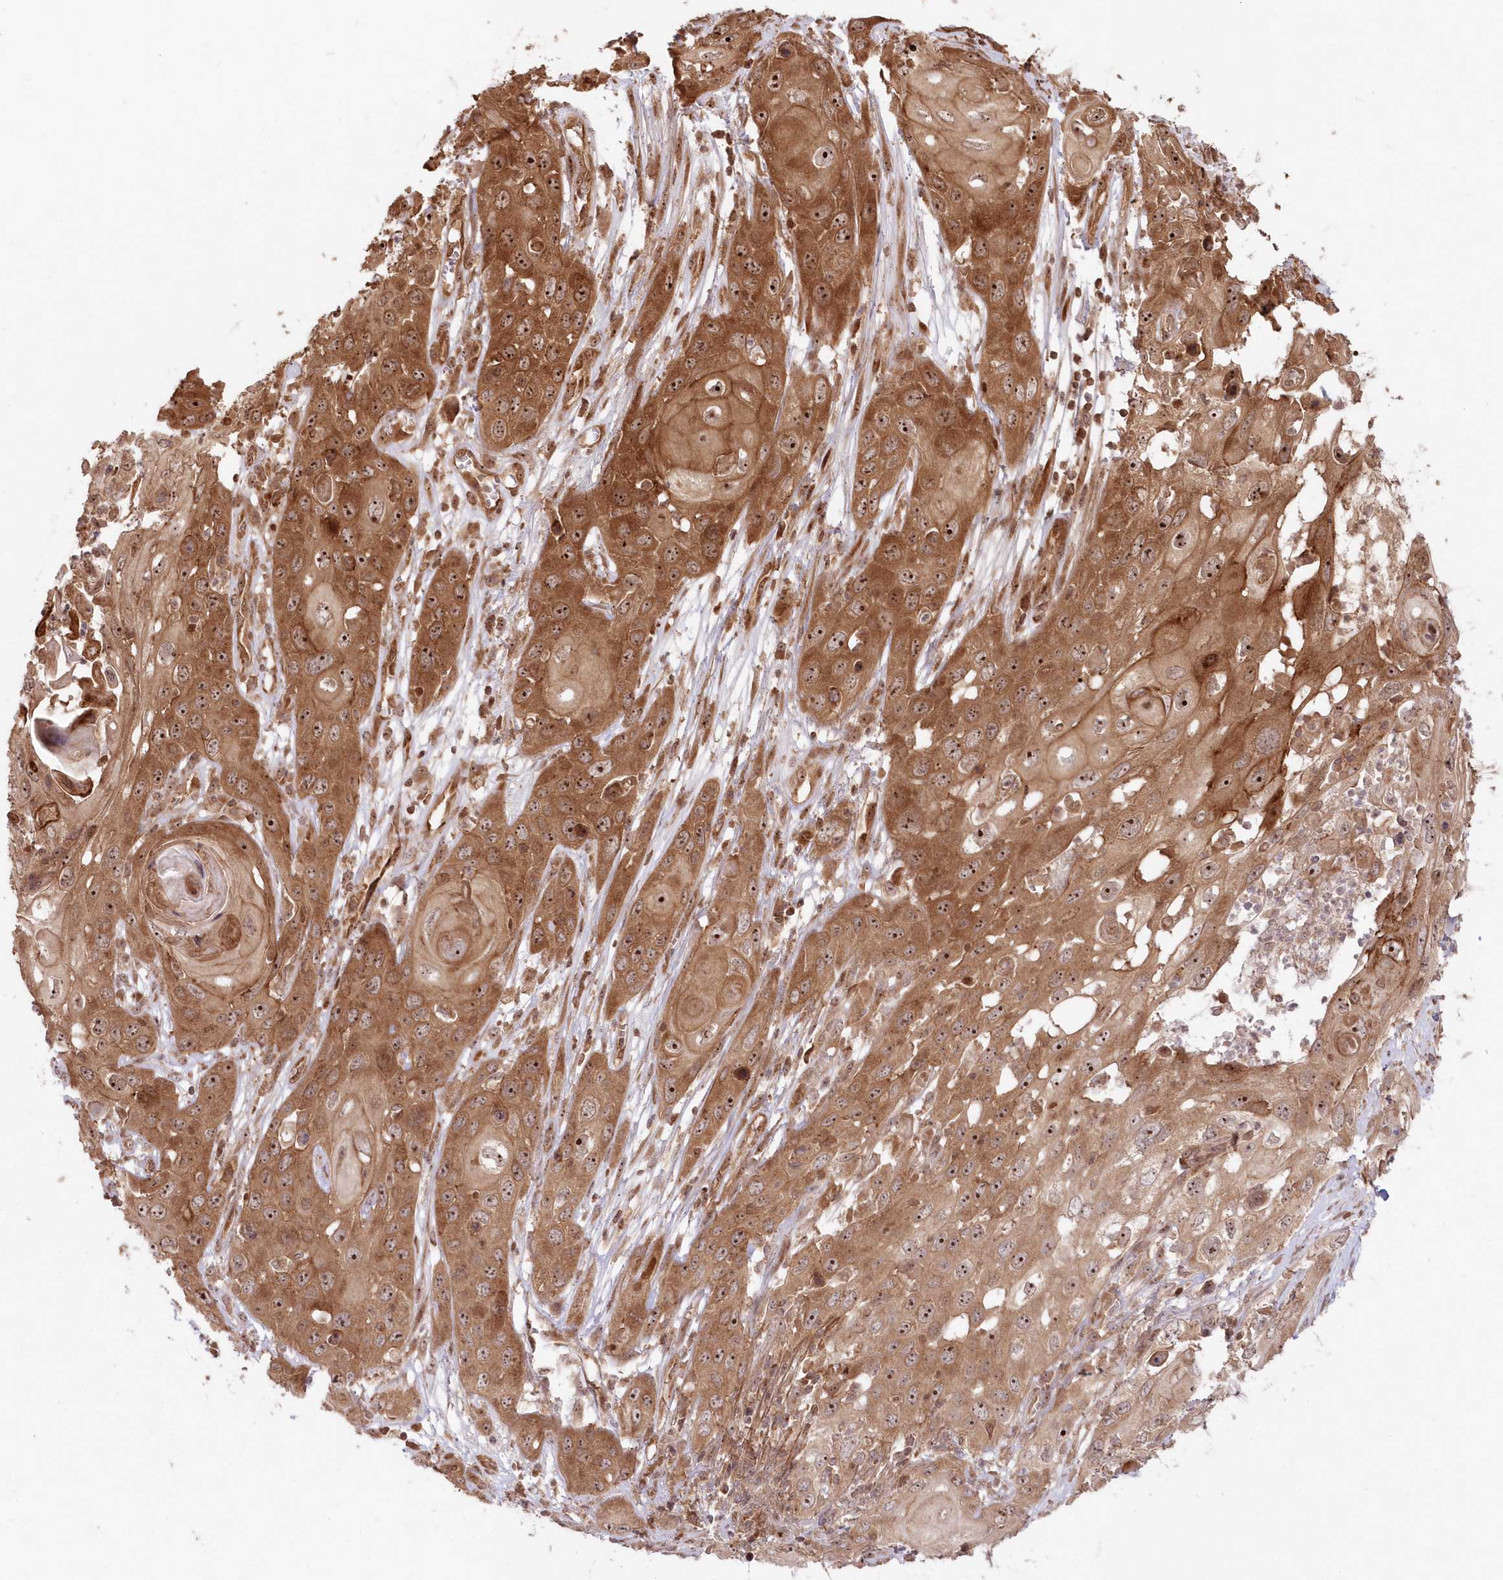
{"staining": {"intensity": "strong", "quantity": ">75%", "location": "cytoplasmic/membranous,nuclear"}, "tissue": "skin cancer", "cell_type": "Tumor cells", "image_type": "cancer", "snomed": [{"axis": "morphology", "description": "Squamous cell carcinoma, NOS"}, {"axis": "topography", "description": "Skin"}], "caption": "Immunohistochemistry (IHC) histopathology image of squamous cell carcinoma (skin) stained for a protein (brown), which exhibits high levels of strong cytoplasmic/membranous and nuclear expression in about >75% of tumor cells.", "gene": "SERINC1", "patient": {"sex": "male", "age": 55}}